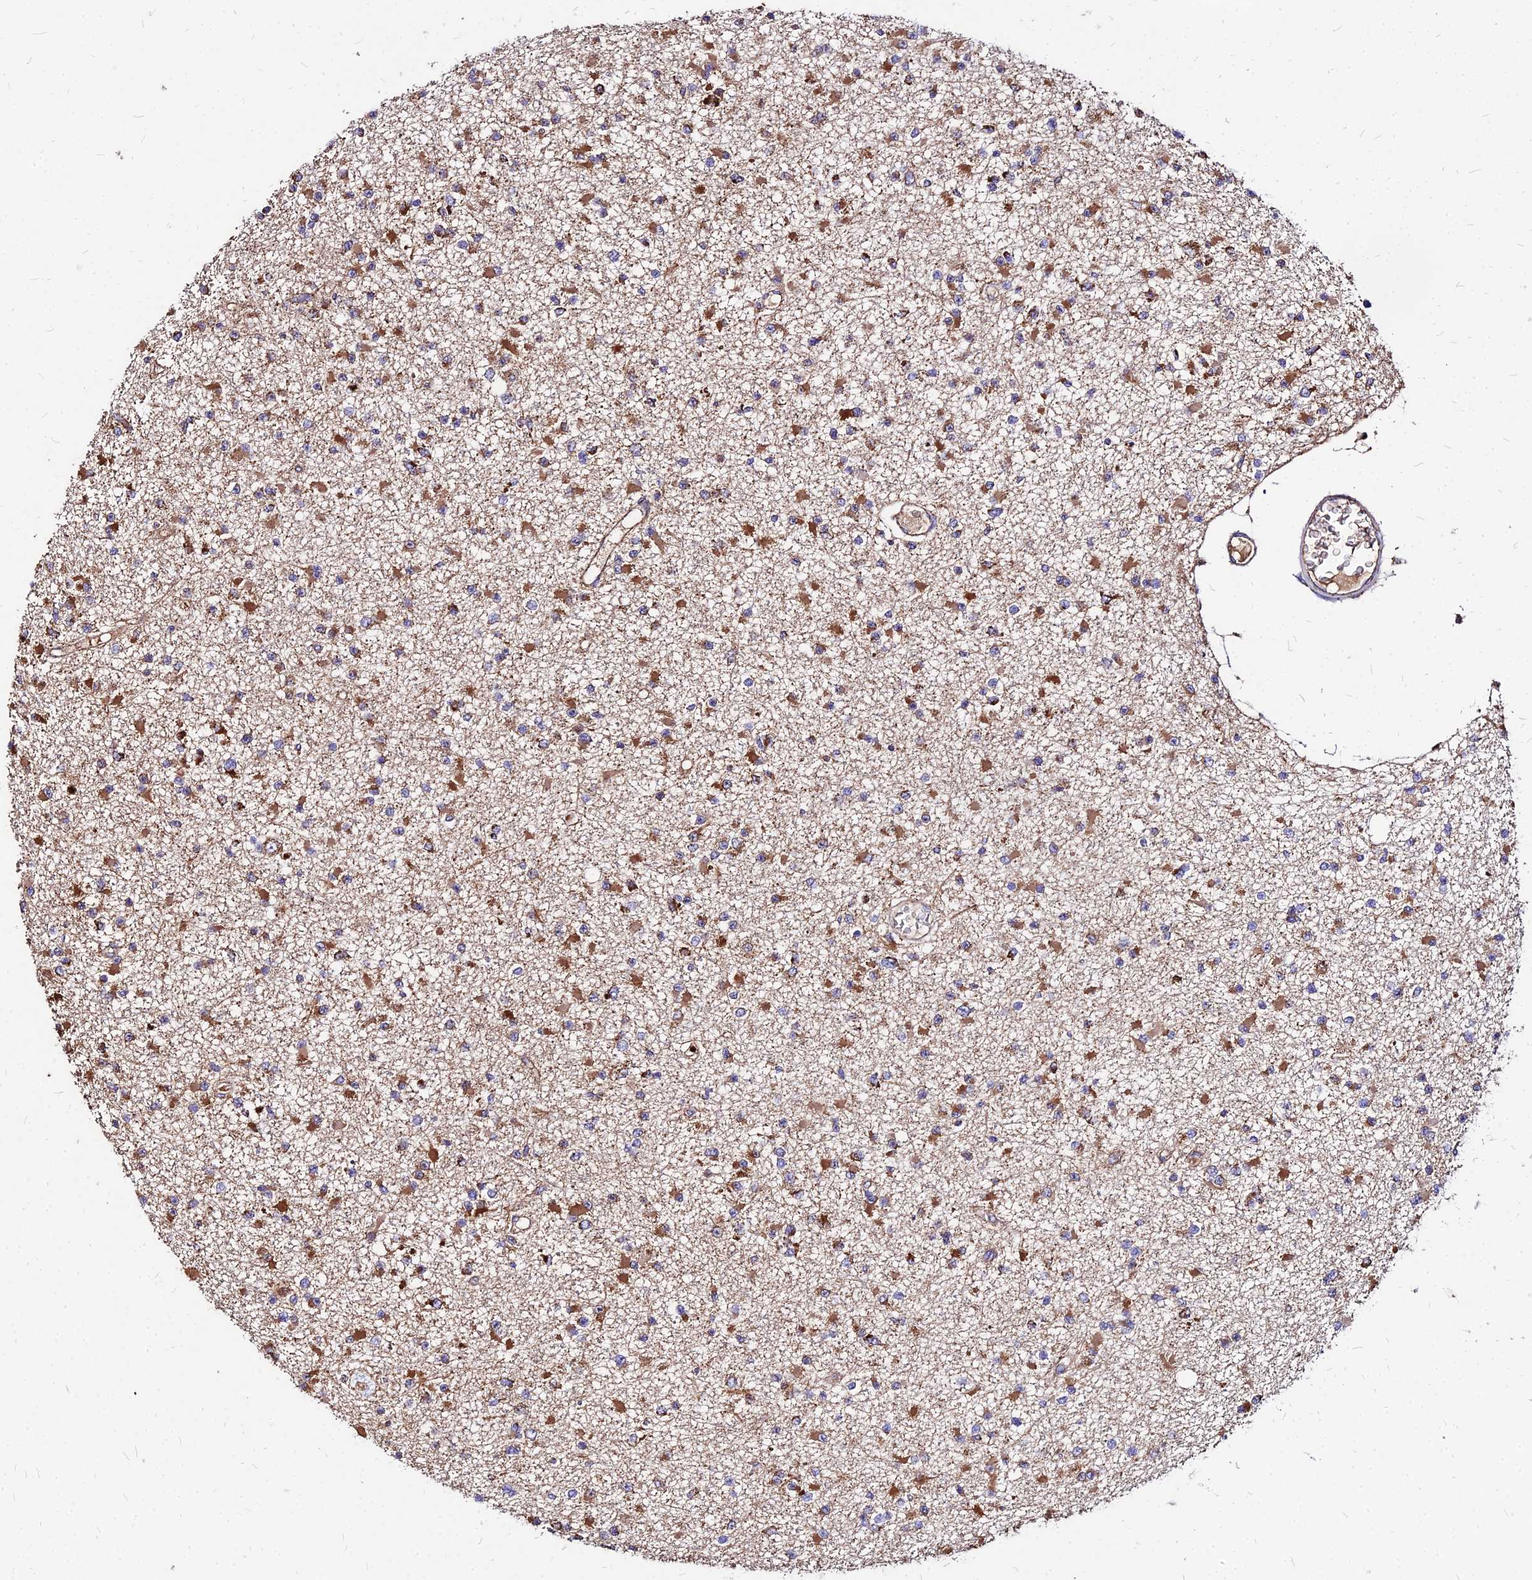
{"staining": {"intensity": "moderate", "quantity": ">75%", "location": "cytoplasmic/membranous"}, "tissue": "glioma", "cell_type": "Tumor cells", "image_type": "cancer", "snomed": [{"axis": "morphology", "description": "Glioma, malignant, Low grade"}, {"axis": "topography", "description": "Brain"}], "caption": "Immunohistochemistry histopathology image of human glioma stained for a protein (brown), which shows medium levels of moderate cytoplasmic/membranous positivity in approximately >75% of tumor cells.", "gene": "DLD", "patient": {"sex": "female", "age": 22}}